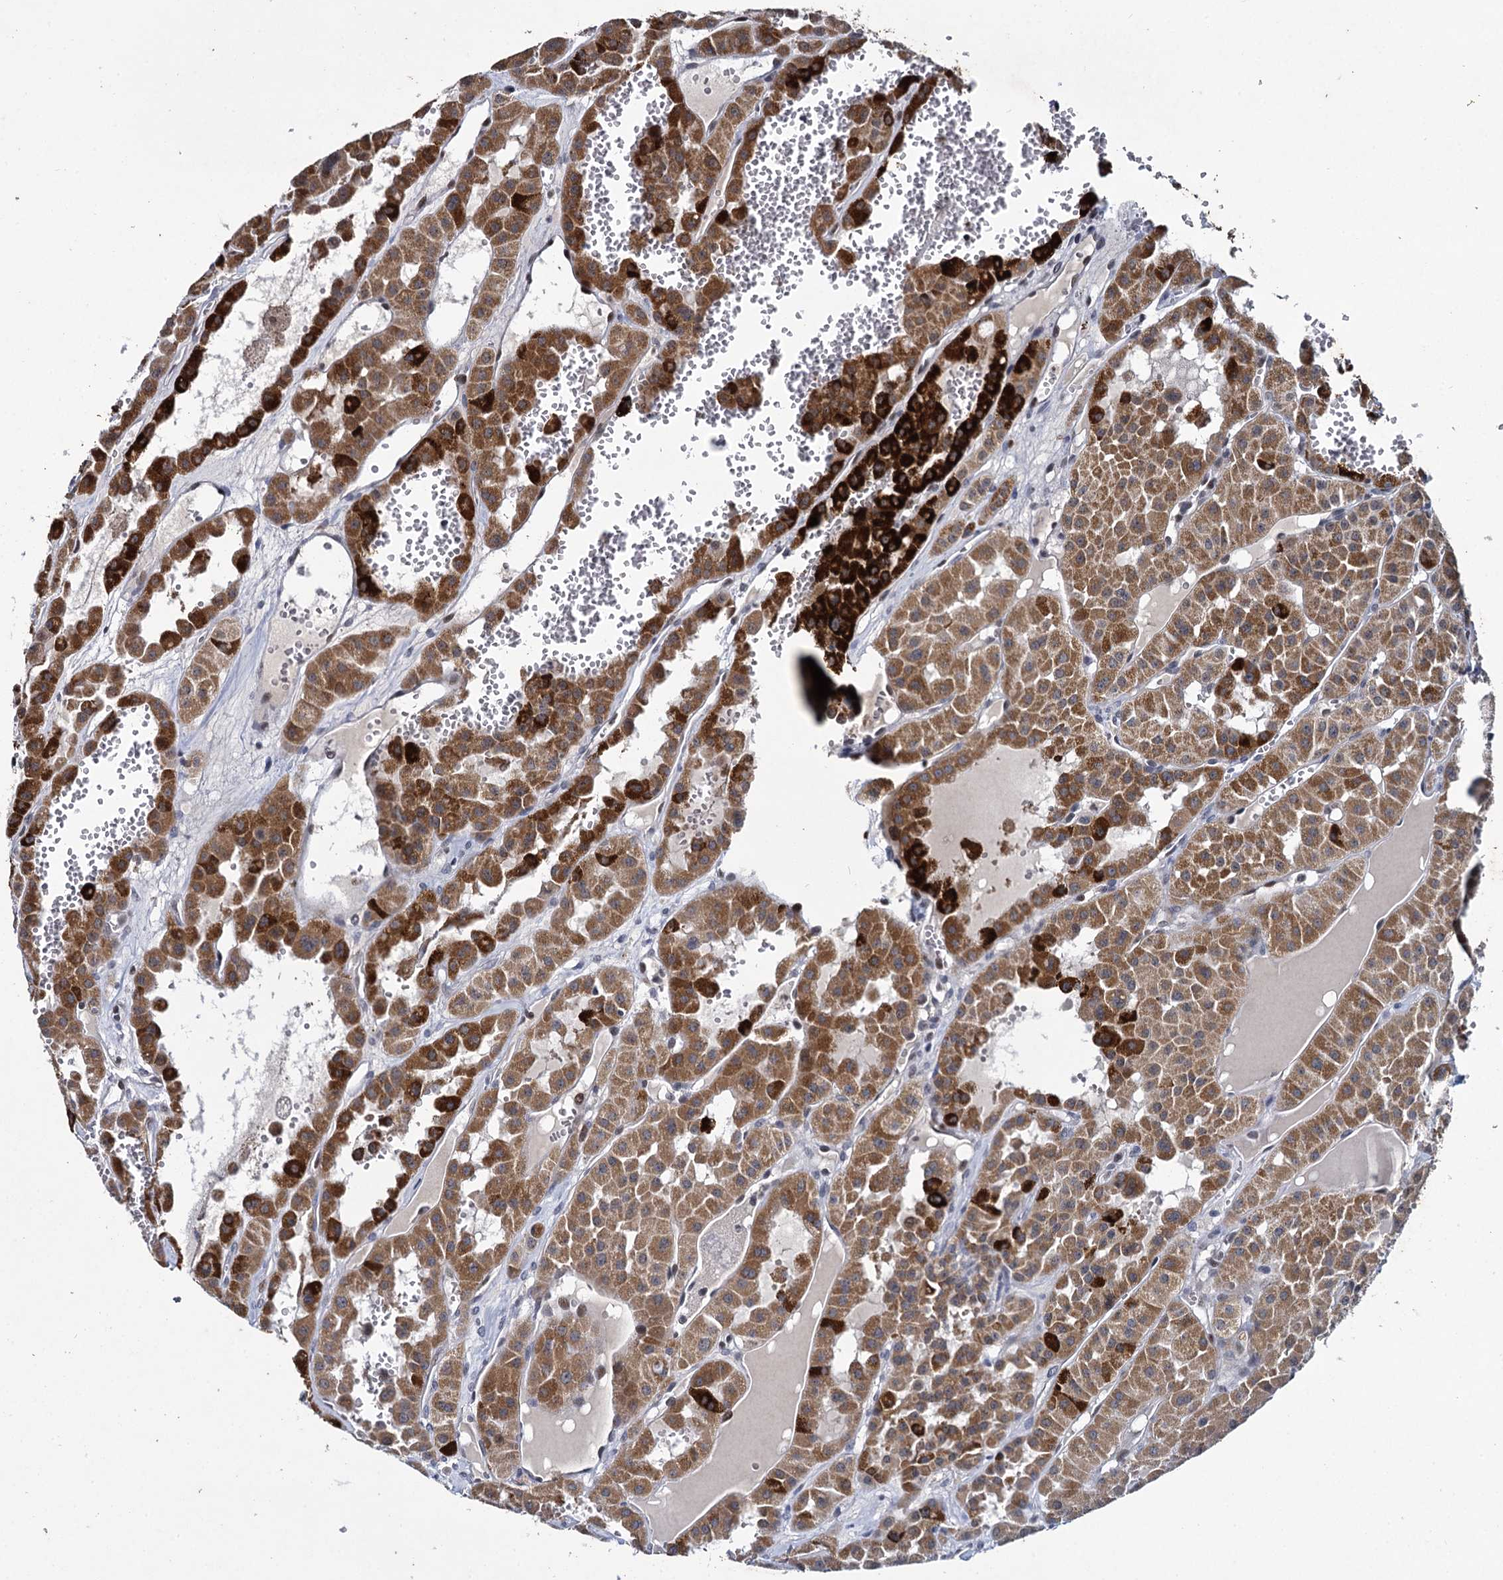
{"staining": {"intensity": "strong", "quantity": ">75%", "location": "cytoplasmic/membranous"}, "tissue": "renal cancer", "cell_type": "Tumor cells", "image_type": "cancer", "snomed": [{"axis": "morphology", "description": "Carcinoma, NOS"}, {"axis": "topography", "description": "Kidney"}], "caption": "Immunohistochemistry (IHC) staining of renal carcinoma, which shows high levels of strong cytoplasmic/membranous staining in about >75% of tumor cells indicating strong cytoplasmic/membranous protein expression. The staining was performed using DAB (3,3'-diaminobenzidine) (brown) for protein detection and nuclei were counterstained in hematoxylin (blue).", "gene": "RPUSD4", "patient": {"sex": "female", "age": 75}}